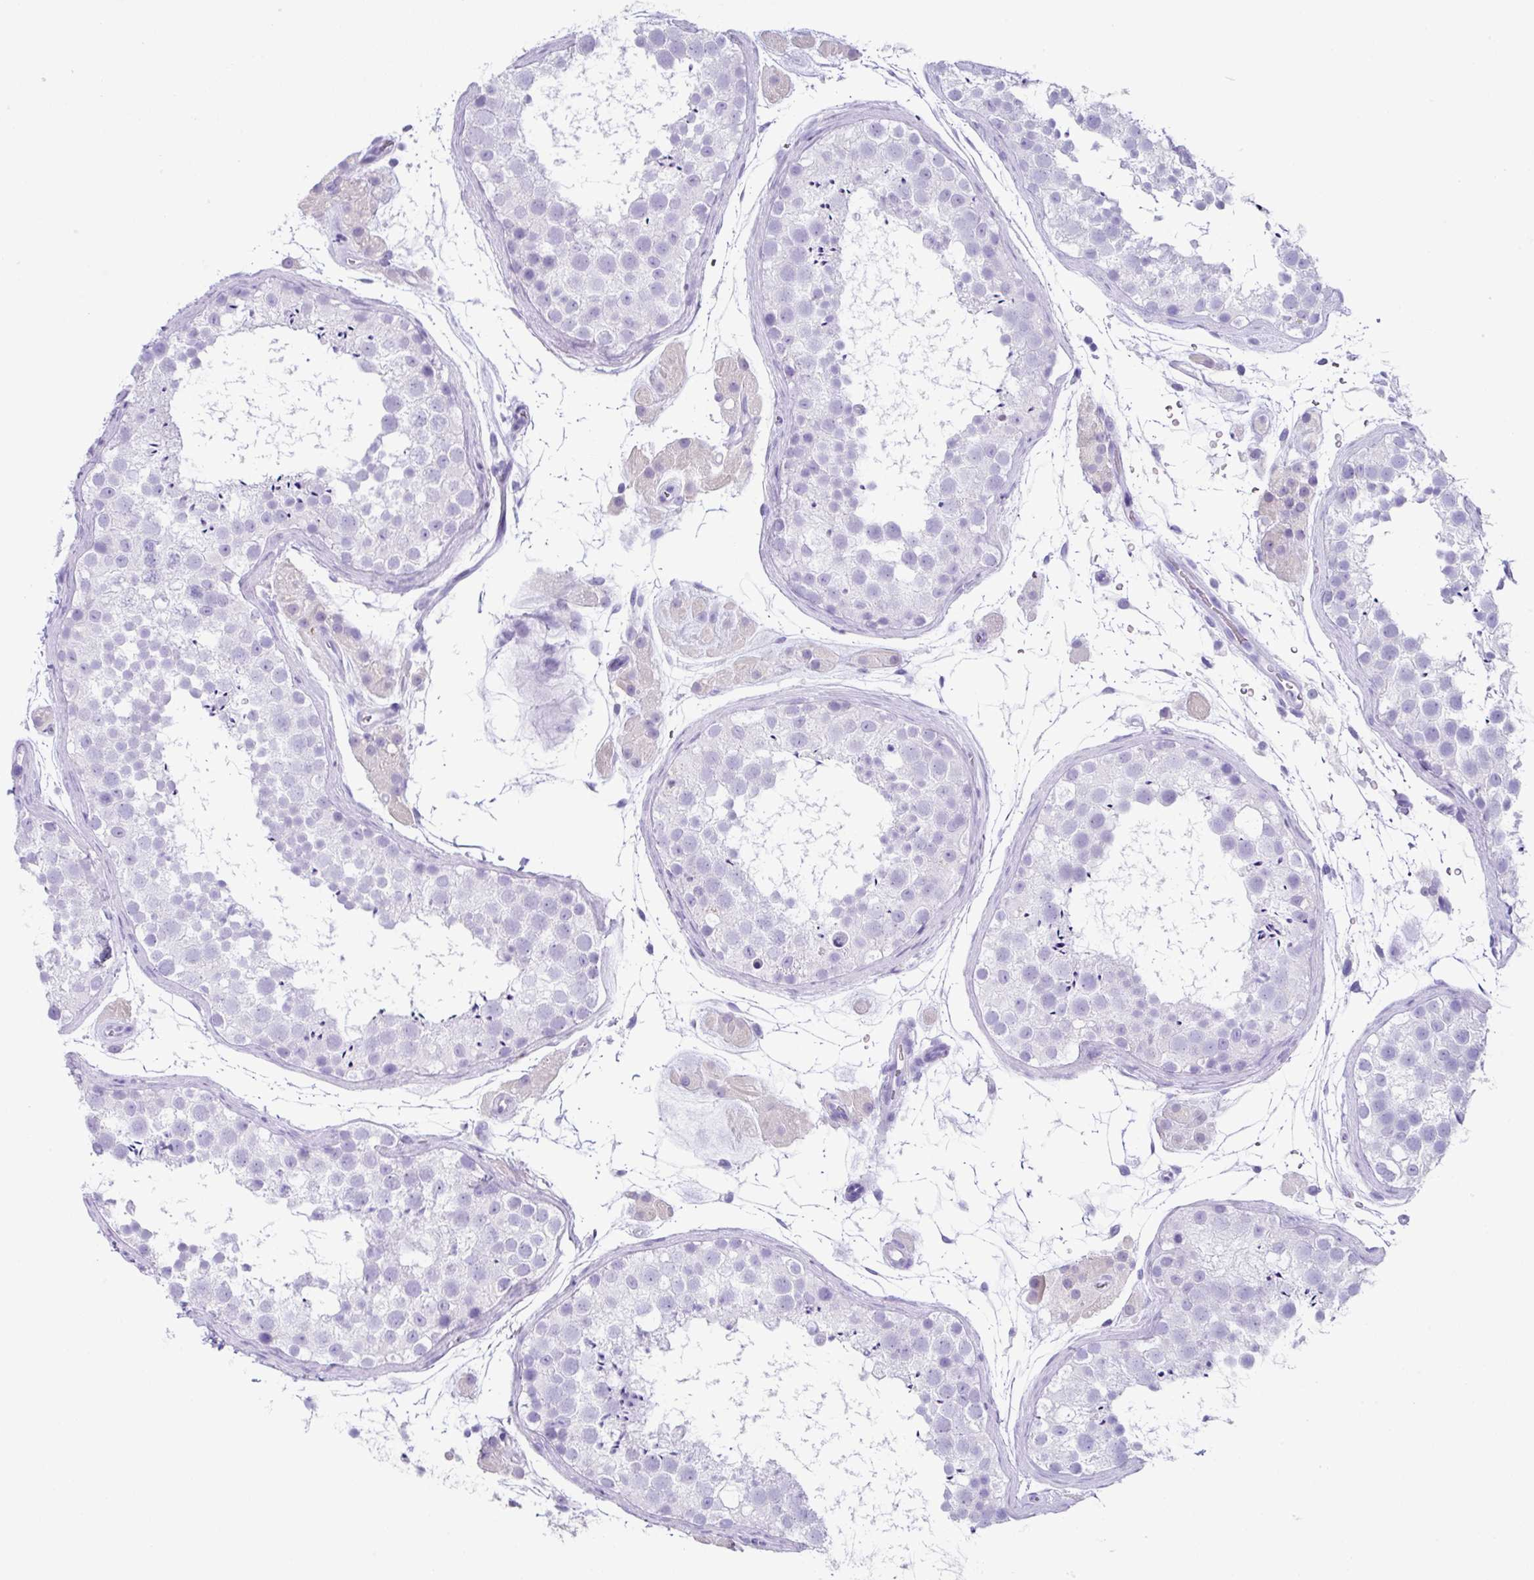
{"staining": {"intensity": "negative", "quantity": "none", "location": "none"}, "tissue": "testis", "cell_type": "Cells in seminiferous ducts", "image_type": "normal", "snomed": [{"axis": "morphology", "description": "Normal tissue, NOS"}, {"axis": "topography", "description": "Testis"}], "caption": "Photomicrograph shows no protein positivity in cells in seminiferous ducts of unremarkable testis. The staining is performed using DAB (3,3'-diaminobenzidine) brown chromogen with nuclei counter-stained in using hematoxylin.", "gene": "ZG16", "patient": {"sex": "male", "age": 41}}